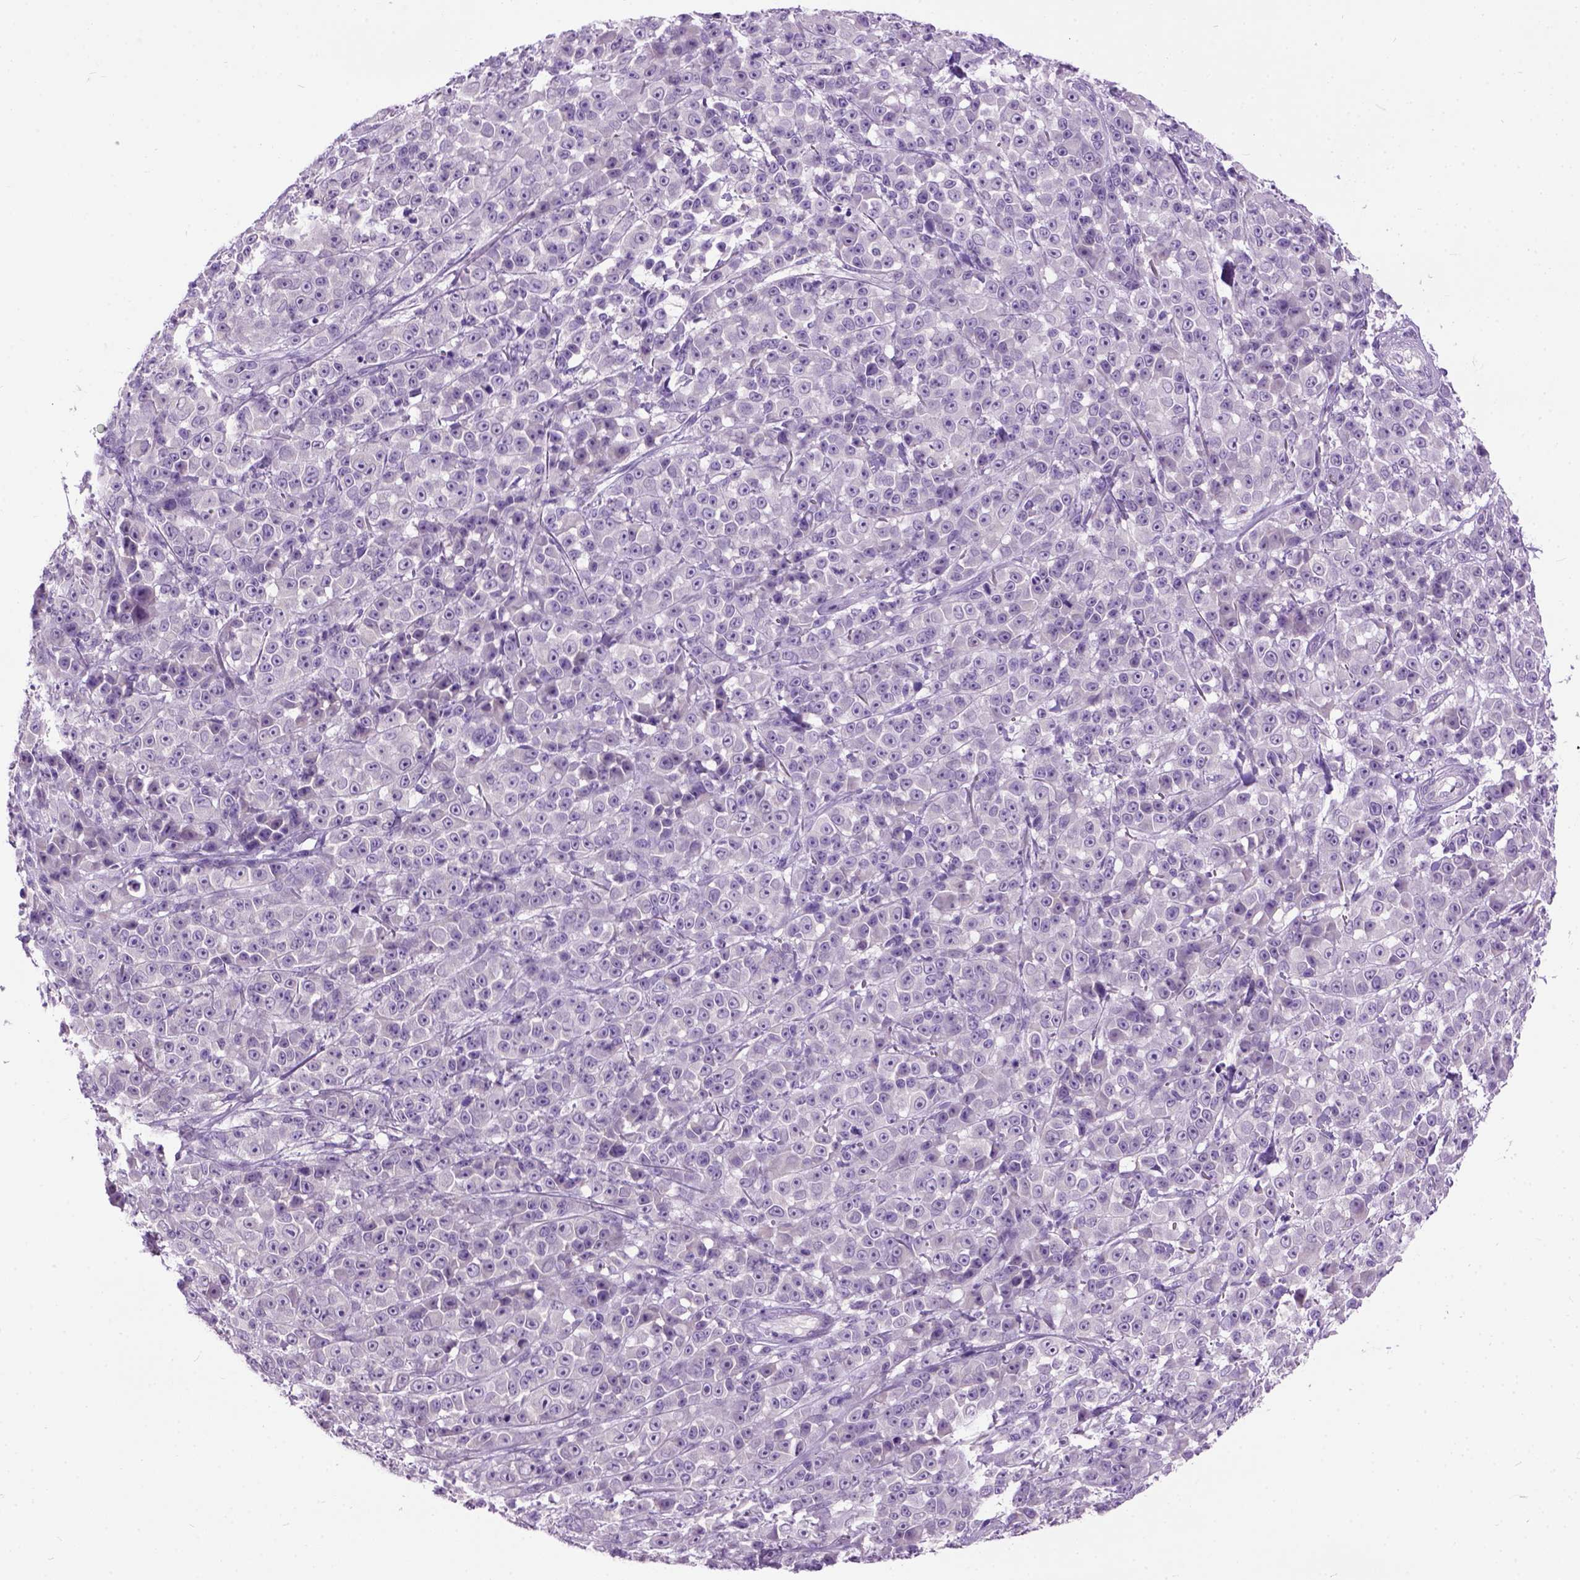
{"staining": {"intensity": "negative", "quantity": "none", "location": "none"}, "tissue": "melanoma", "cell_type": "Tumor cells", "image_type": "cancer", "snomed": [{"axis": "morphology", "description": "Malignant melanoma, NOS"}, {"axis": "topography", "description": "Skin"}, {"axis": "topography", "description": "Skin of back"}], "caption": "Photomicrograph shows no protein staining in tumor cells of melanoma tissue.", "gene": "MAPT", "patient": {"sex": "male", "age": 91}}